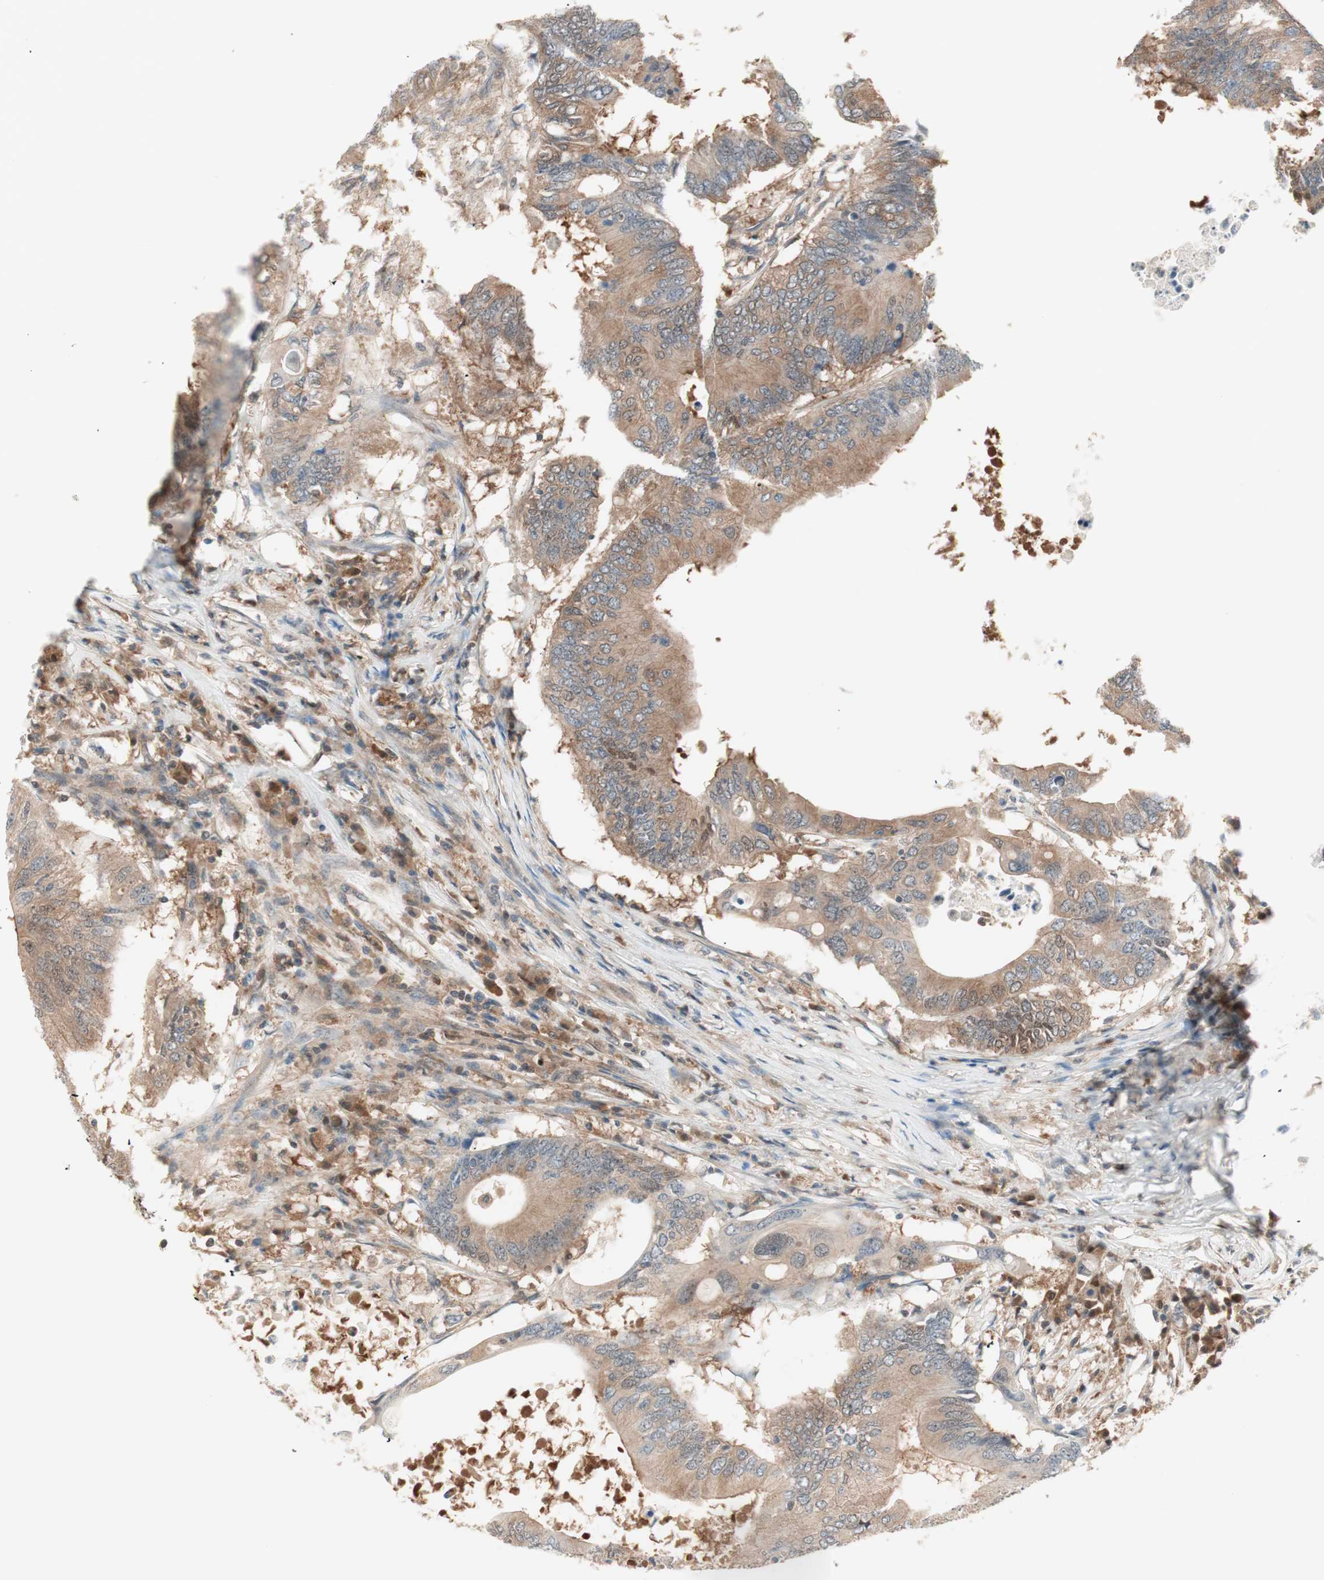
{"staining": {"intensity": "moderate", "quantity": ">75%", "location": "cytoplasmic/membranous"}, "tissue": "colorectal cancer", "cell_type": "Tumor cells", "image_type": "cancer", "snomed": [{"axis": "morphology", "description": "Adenocarcinoma, NOS"}, {"axis": "topography", "description": "Colon"}], "caption": "Immunohistochemistry (IHC) image of human colorectal cancer (adenocarcinoma) stained for a protein (brown), which shows medium levels of moderate cytoplasmic/membranous expression in about >75% of tumor cells.", "gene": "GALT", "patient": {"sex": "male", "age": 71}}